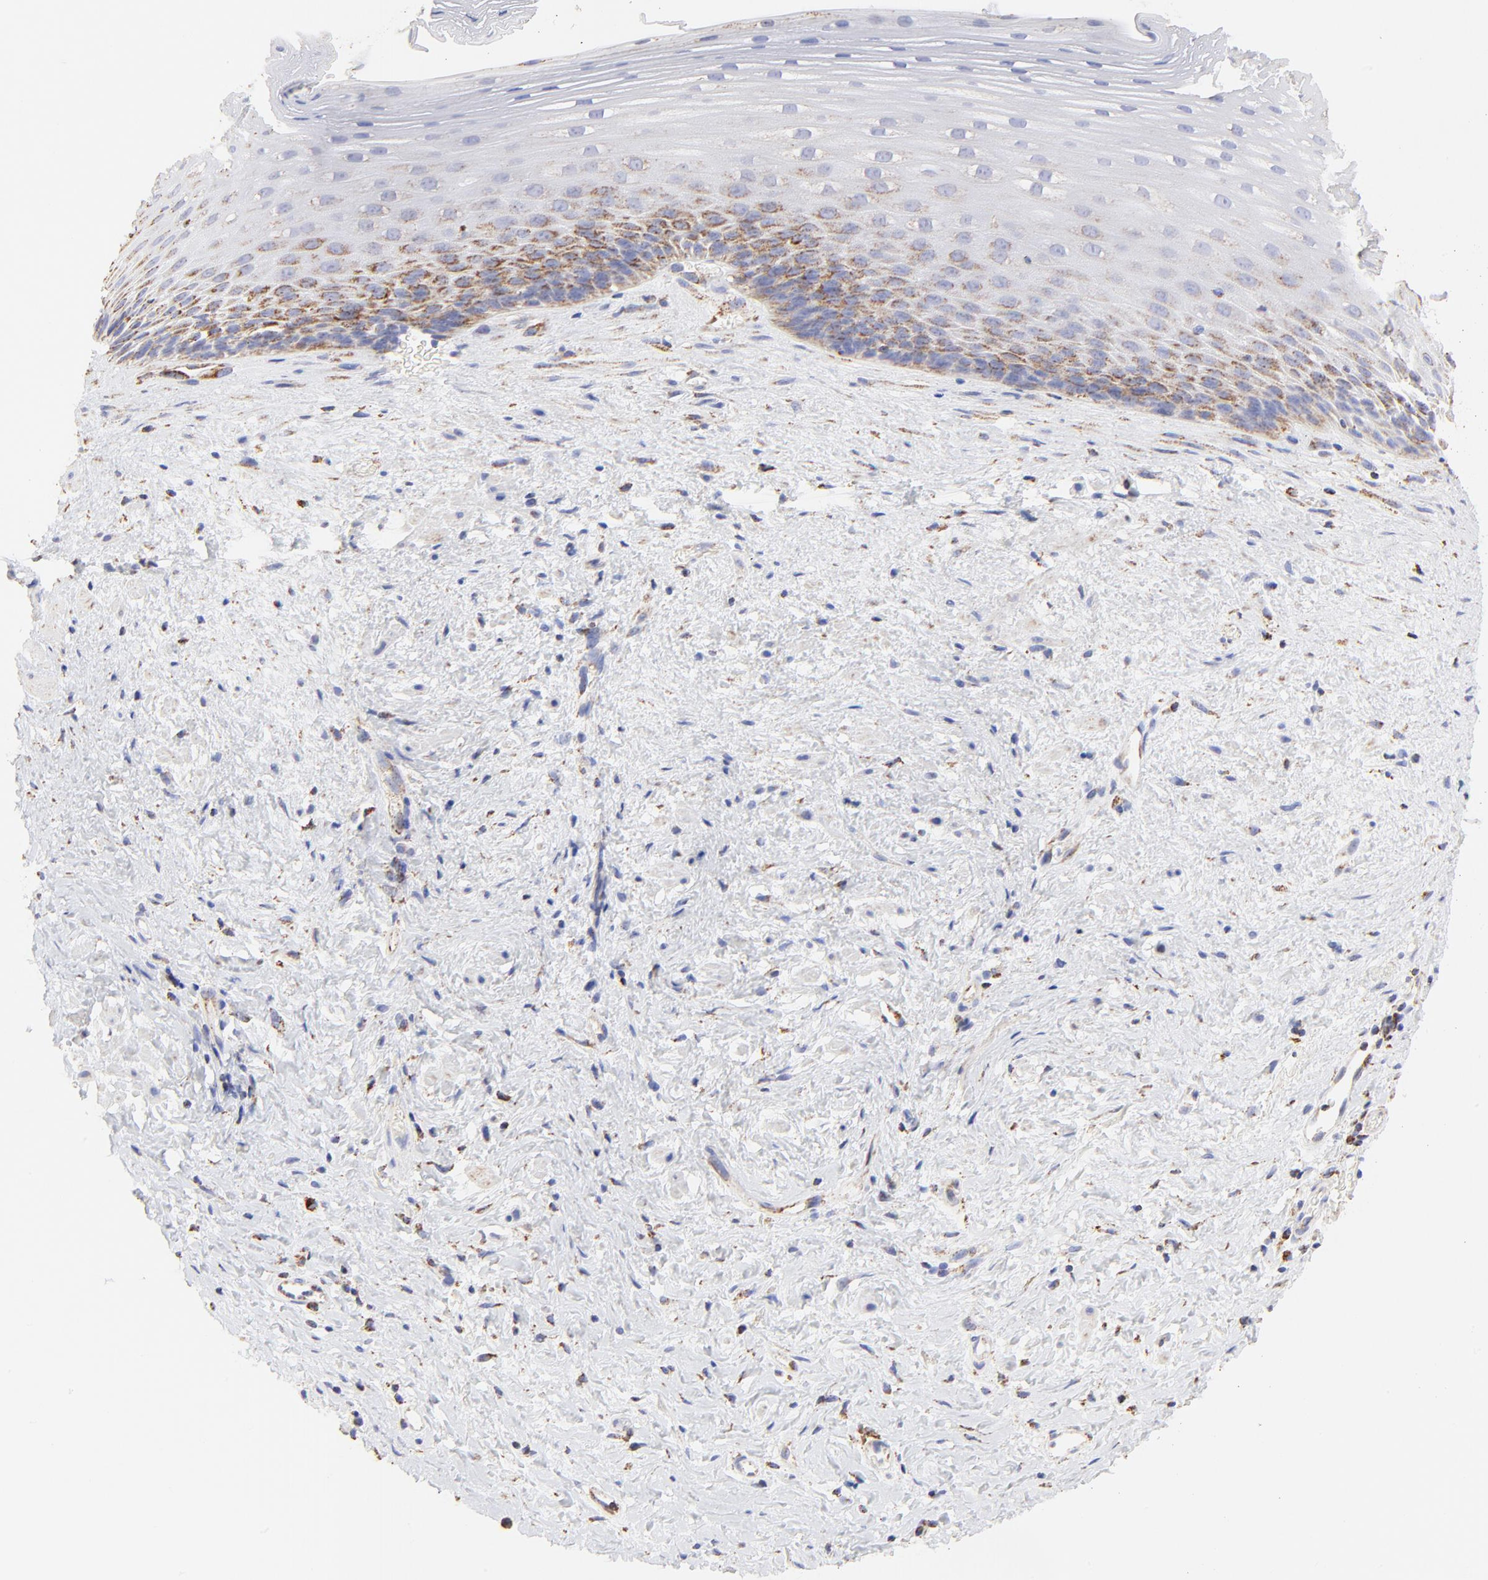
{"staining": {"intensity": "moderate", "quantity": "25%-75%", "location": "cytoplasmic/membranous"}, "tissue": "esophagus", "cell_type": "Squamous epithelial cells", "image_type": "normal", "snomed": [{"axis": "morphology", "description": "Normal tissue, NOS"}, {"axis": "topography", "description": "Esophagus"}], "caption": "Immunohistochemical staining of normal esophagus exhibits moderate cytoplasmic/membranous protein staining in approximately 25%-75% of squamous epithelial cells. Immunohistochemistry (ihc) stains the protein of interest in brown and the nuclei are stained blue.", "gene": "COX4I1", "patient": {"sex": "female", "age": 70}}